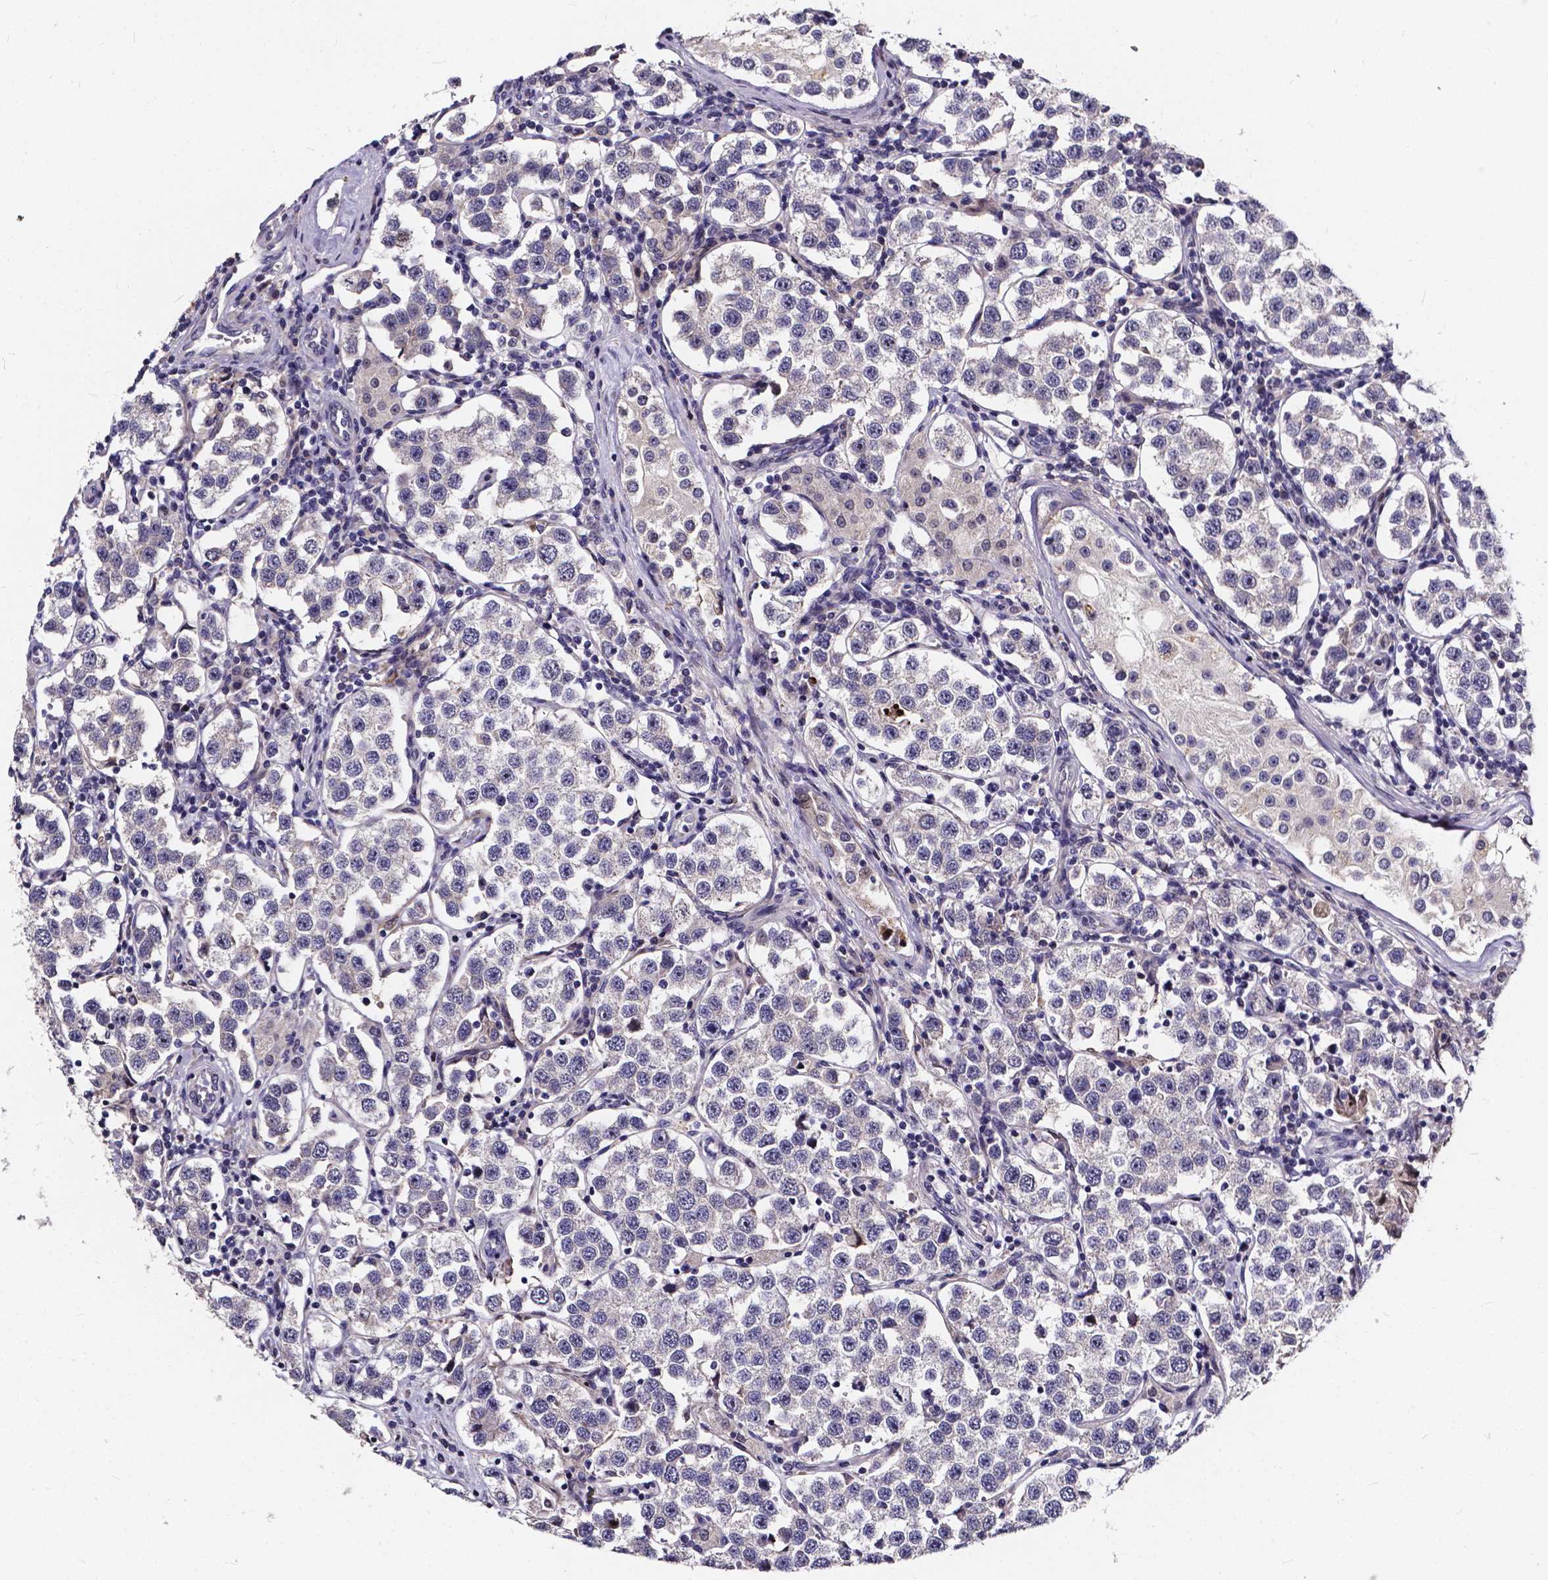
{"staining": {"intensity": "negative", "quantity": "none", "location": "none"}, "tissue": "testis cancer", "cell_type": "Tumor cells", "image_type": "cancer", "snomed": [{"axis": "morphology", "description": "Seminoma, NOS"}, {"axis": "topography", "description": "Testis"}], "caption": "This histopathology image is of seminoma (testis) stained with immunohistochemistry (IHC) to label a protein in brown with the nuclei are counter-stained blue. There is no staining in tumor cells. (Brightfield microscopy of DAB immunohistochemistry at high magnification).", "gene": "SOWAHA", "patient": {"sex": "male", "age": 37}}